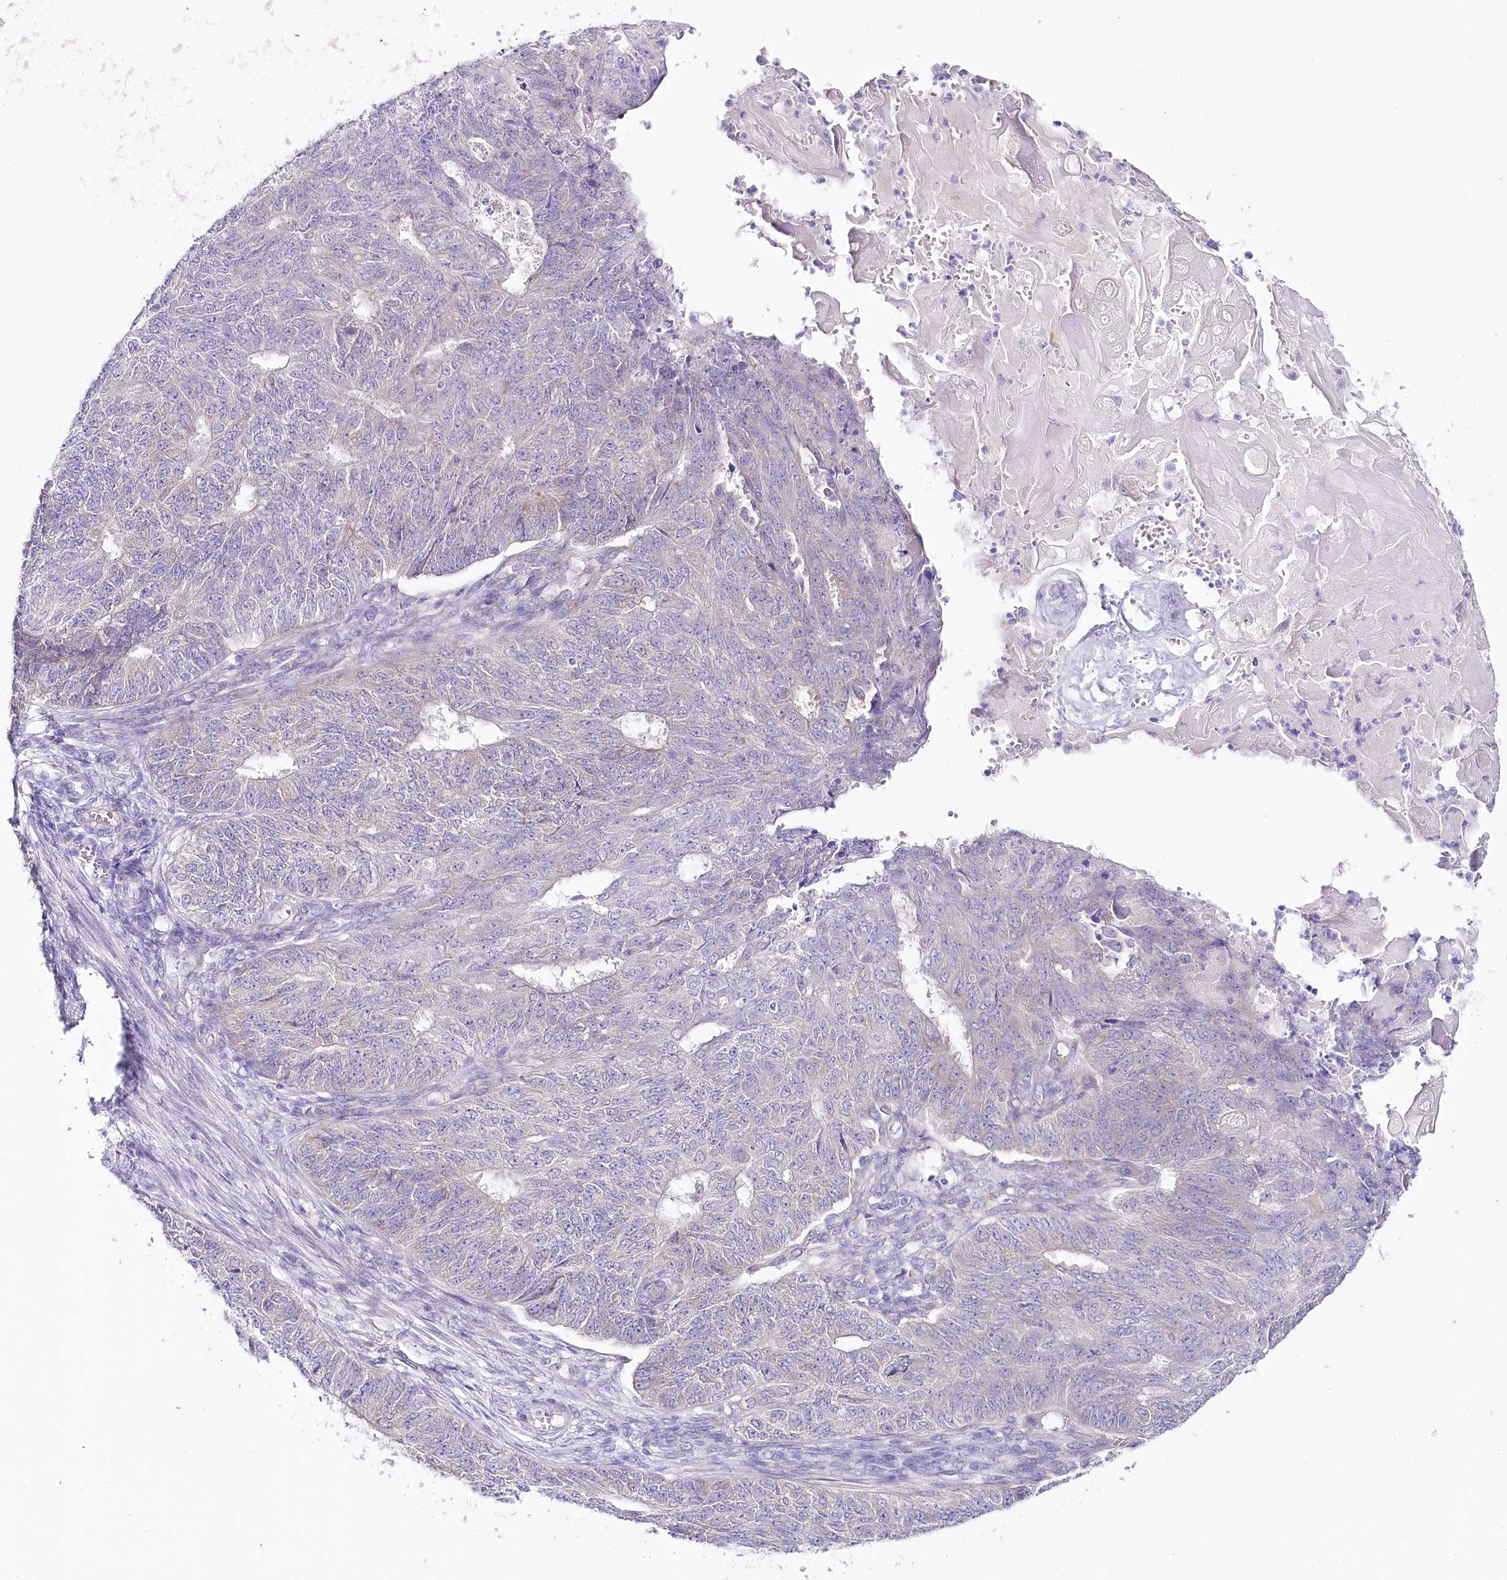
{"staining": {"intensity": "negative", "quantity": "none", "location": "none"}, "tissue": "endometrial cancer", "cell_type": "Tumor cells", "image_type": "cancer", "snomed": [{"axis": "morphology", "description": "Adenocarcinoma, NOS"}, {"axis": "topography", "description": "Endometrium"}], "caption": "Immunohistochemistry (IHC) of human adenocarcinoma (endometrial) displays no positivity in tumor cells.", "gene": "CSN3", "patient": {"sex": "female", "age": 32}}